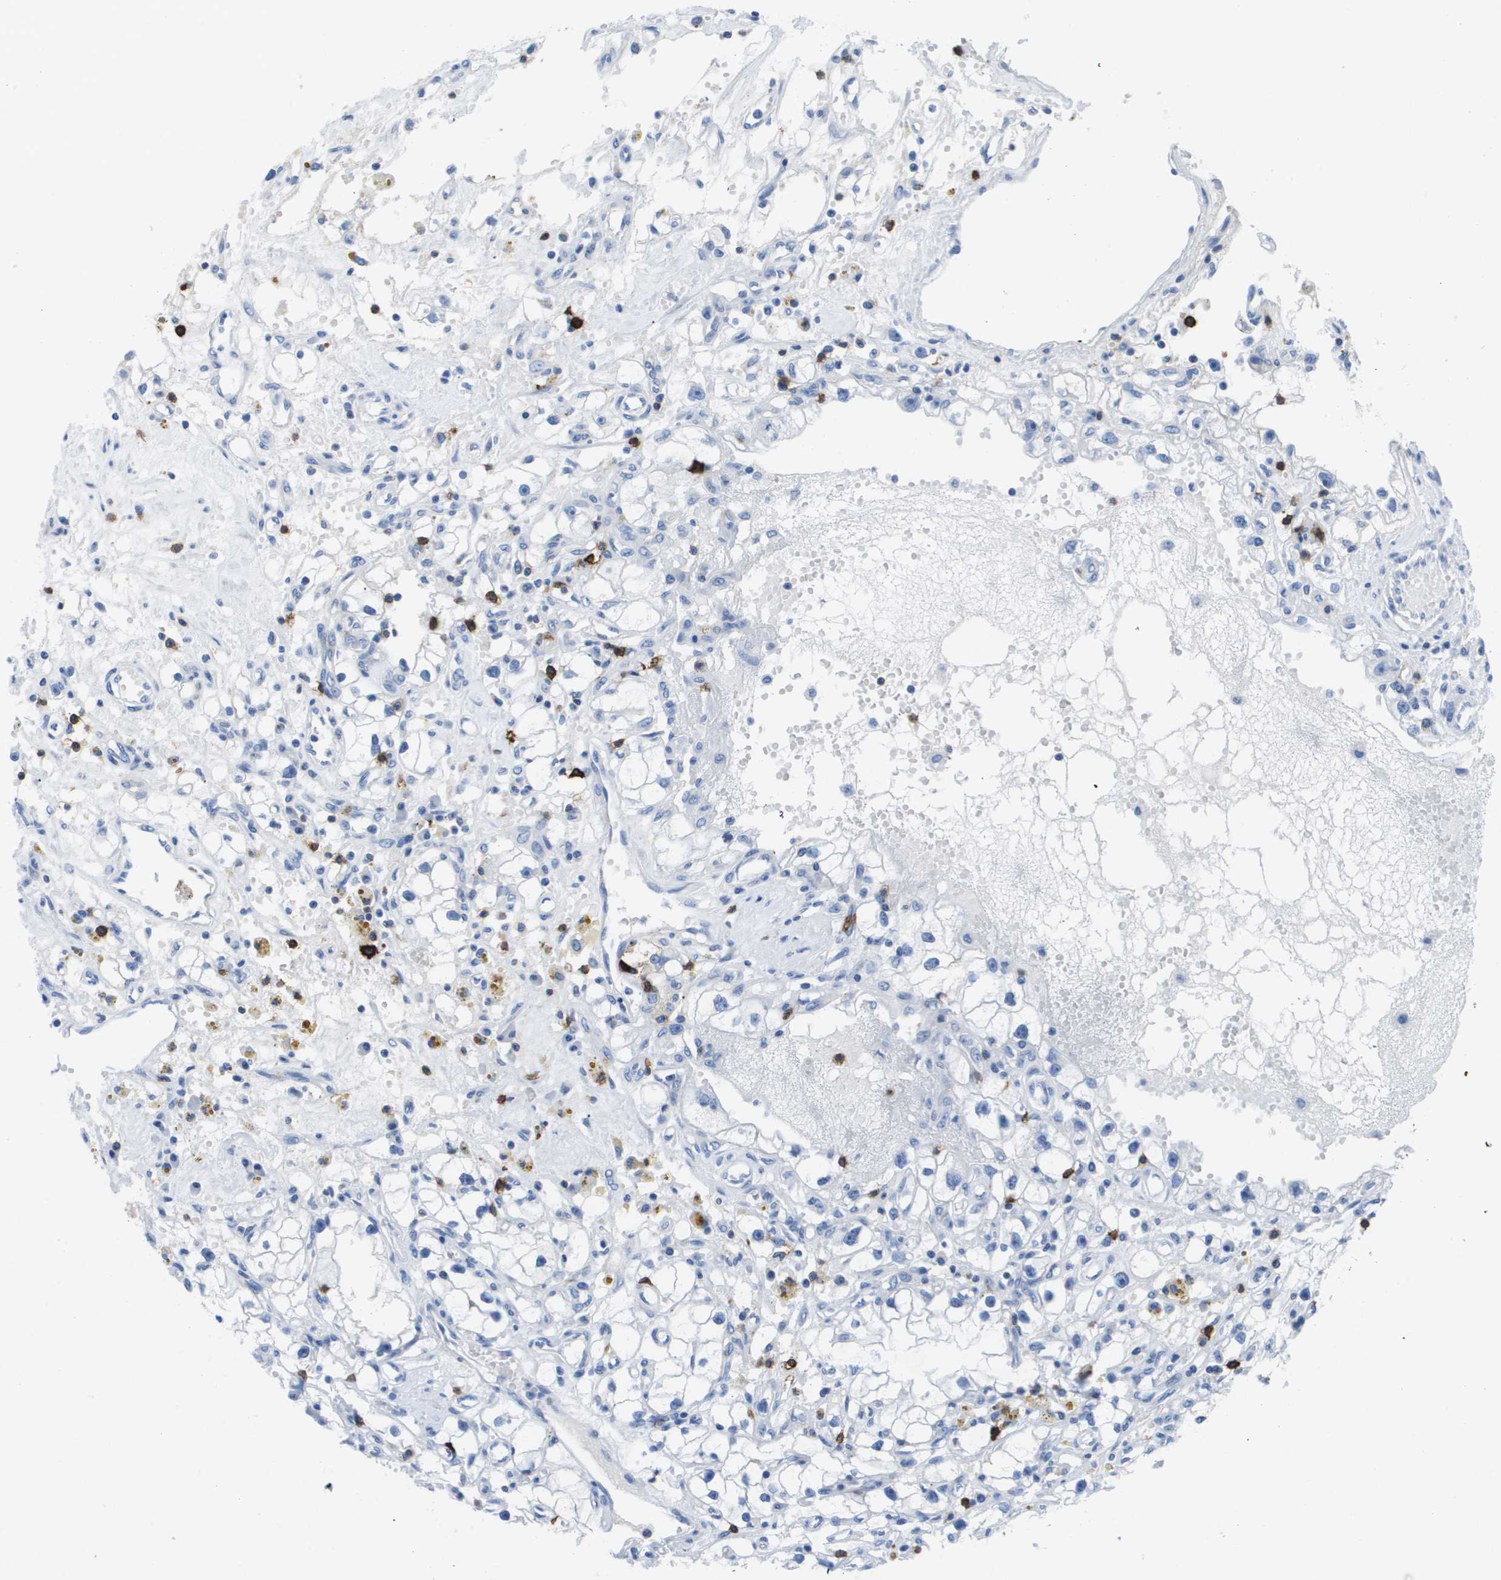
{"staining": {"intensity": "negative", "quantity": "none", "location": "none"}, "tissue": "renal cancer", "cell_type": "Tumor cells", "image_type": "cancer", "snomed": [{"axis": "morphology", "description": "Adenocarcinoma, NOS"}, {"axis": "topography", "description": "Kidney"}], "caption": "Immunohistochemical staining of renal cancer (adenocarcinoma) demonstrates no significant expression in tumor cells.", "gene": "MS4A1", "patient": {"sex": "male", "age": 56}}